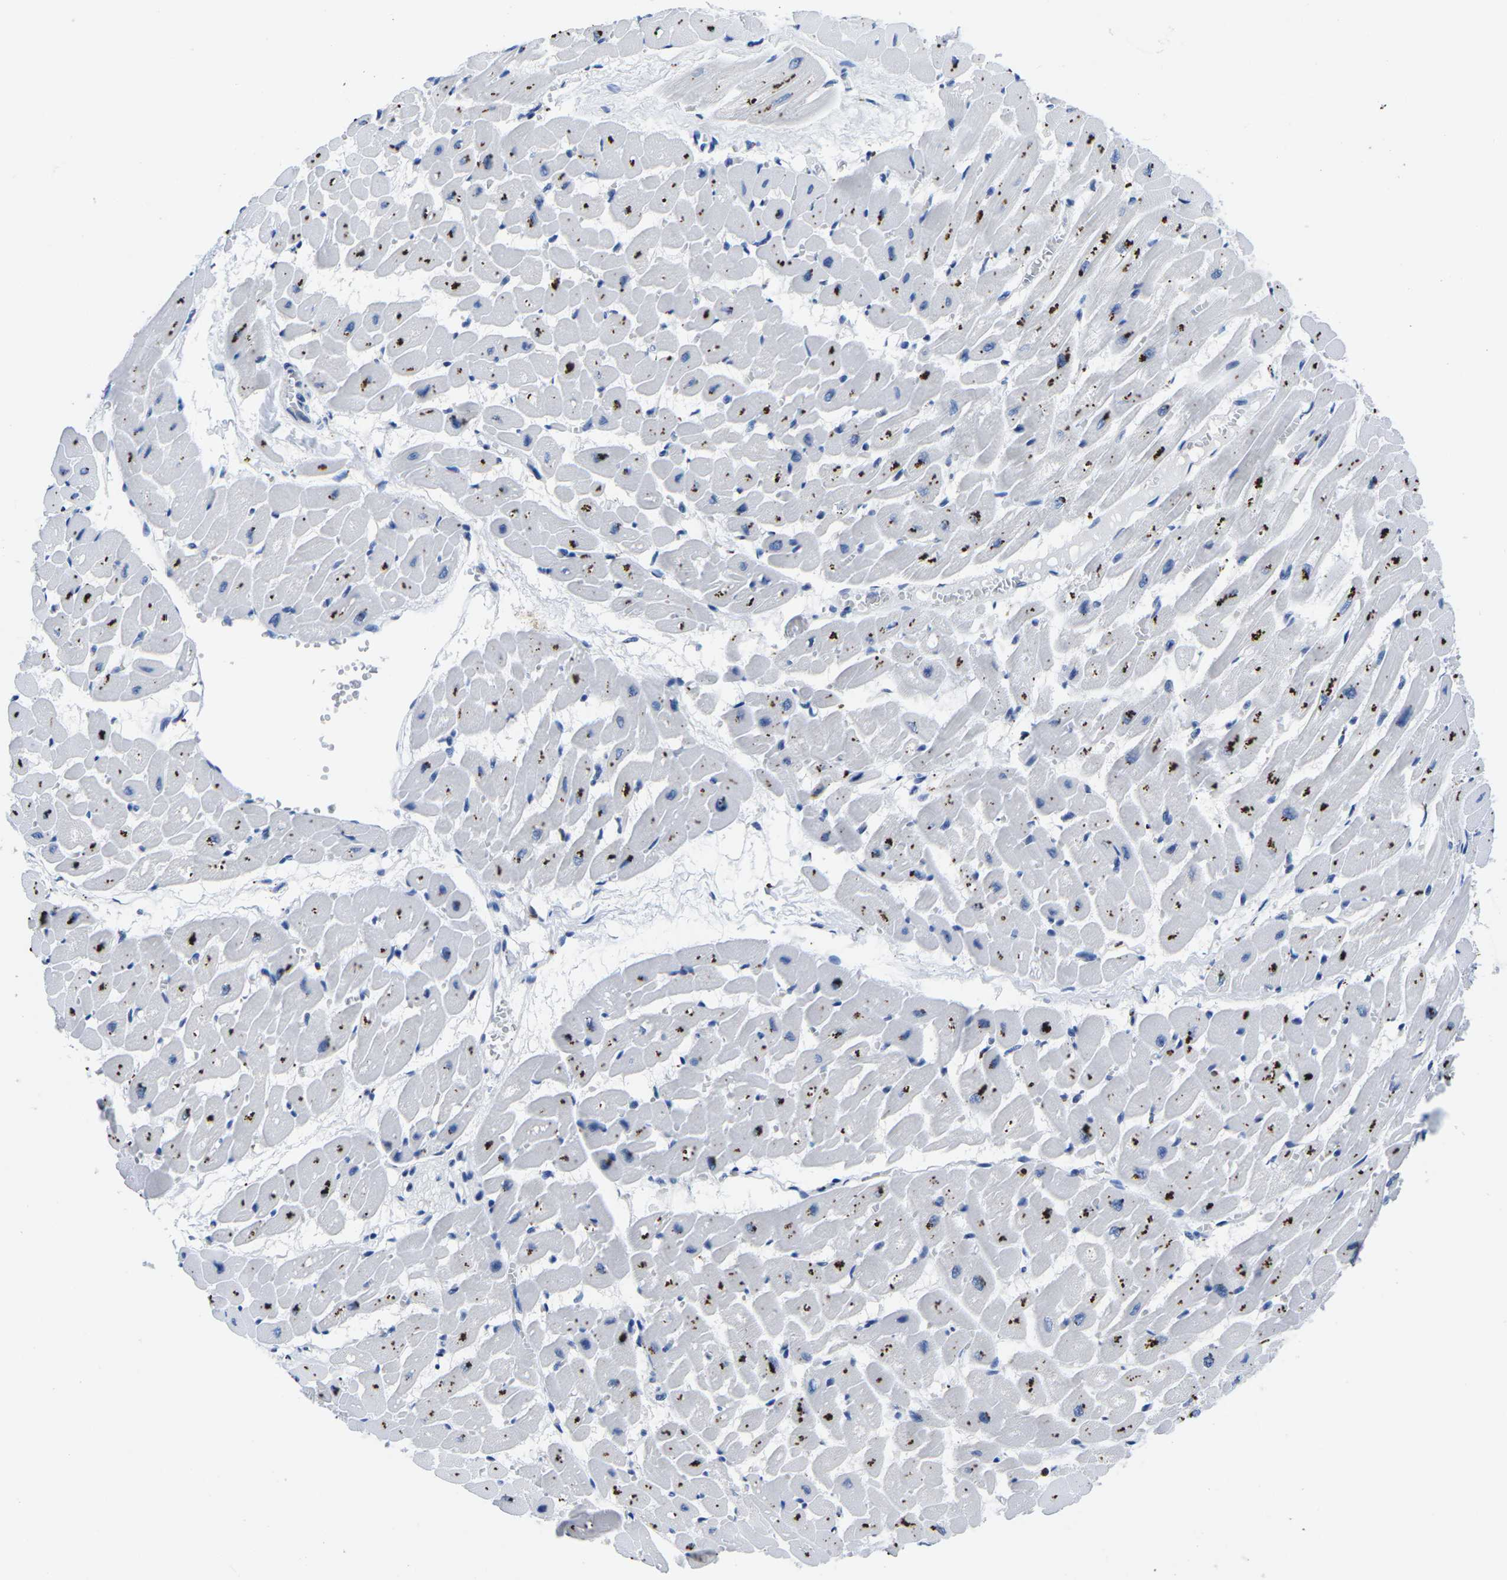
{"staining": {"intensity": "moderate", "quantity": ">75%", "location": "cytoplasmic/membranous"}, "tissue": "heart muscle", "cell_type": "Cardiomyocytes", "image_type": "normal", "snomed": [{"axis": "morphology", "description": "Normal tissue, NOS"}, {"axis": "topography", "description": "Heart"}], "caption": "High-magnification brightfield microscopy of normal heart muscle stained with DAB (3,3'-diaminobenzidine) (brown) and counterstained with hematoxylin (blue). cardiomyocytes exhibit moderate cytoplasmic/membranous expression is present in approximately>75% of cells. The staining was performed using DAB (3,3'-diaminobenzidine) to visualize the protein expression in brown, while the nuclei were stained in blue with hematoxylin (Magnification: 20x).", "gene": "CTSW", "patient": {"sex": "male", "age": 45}}